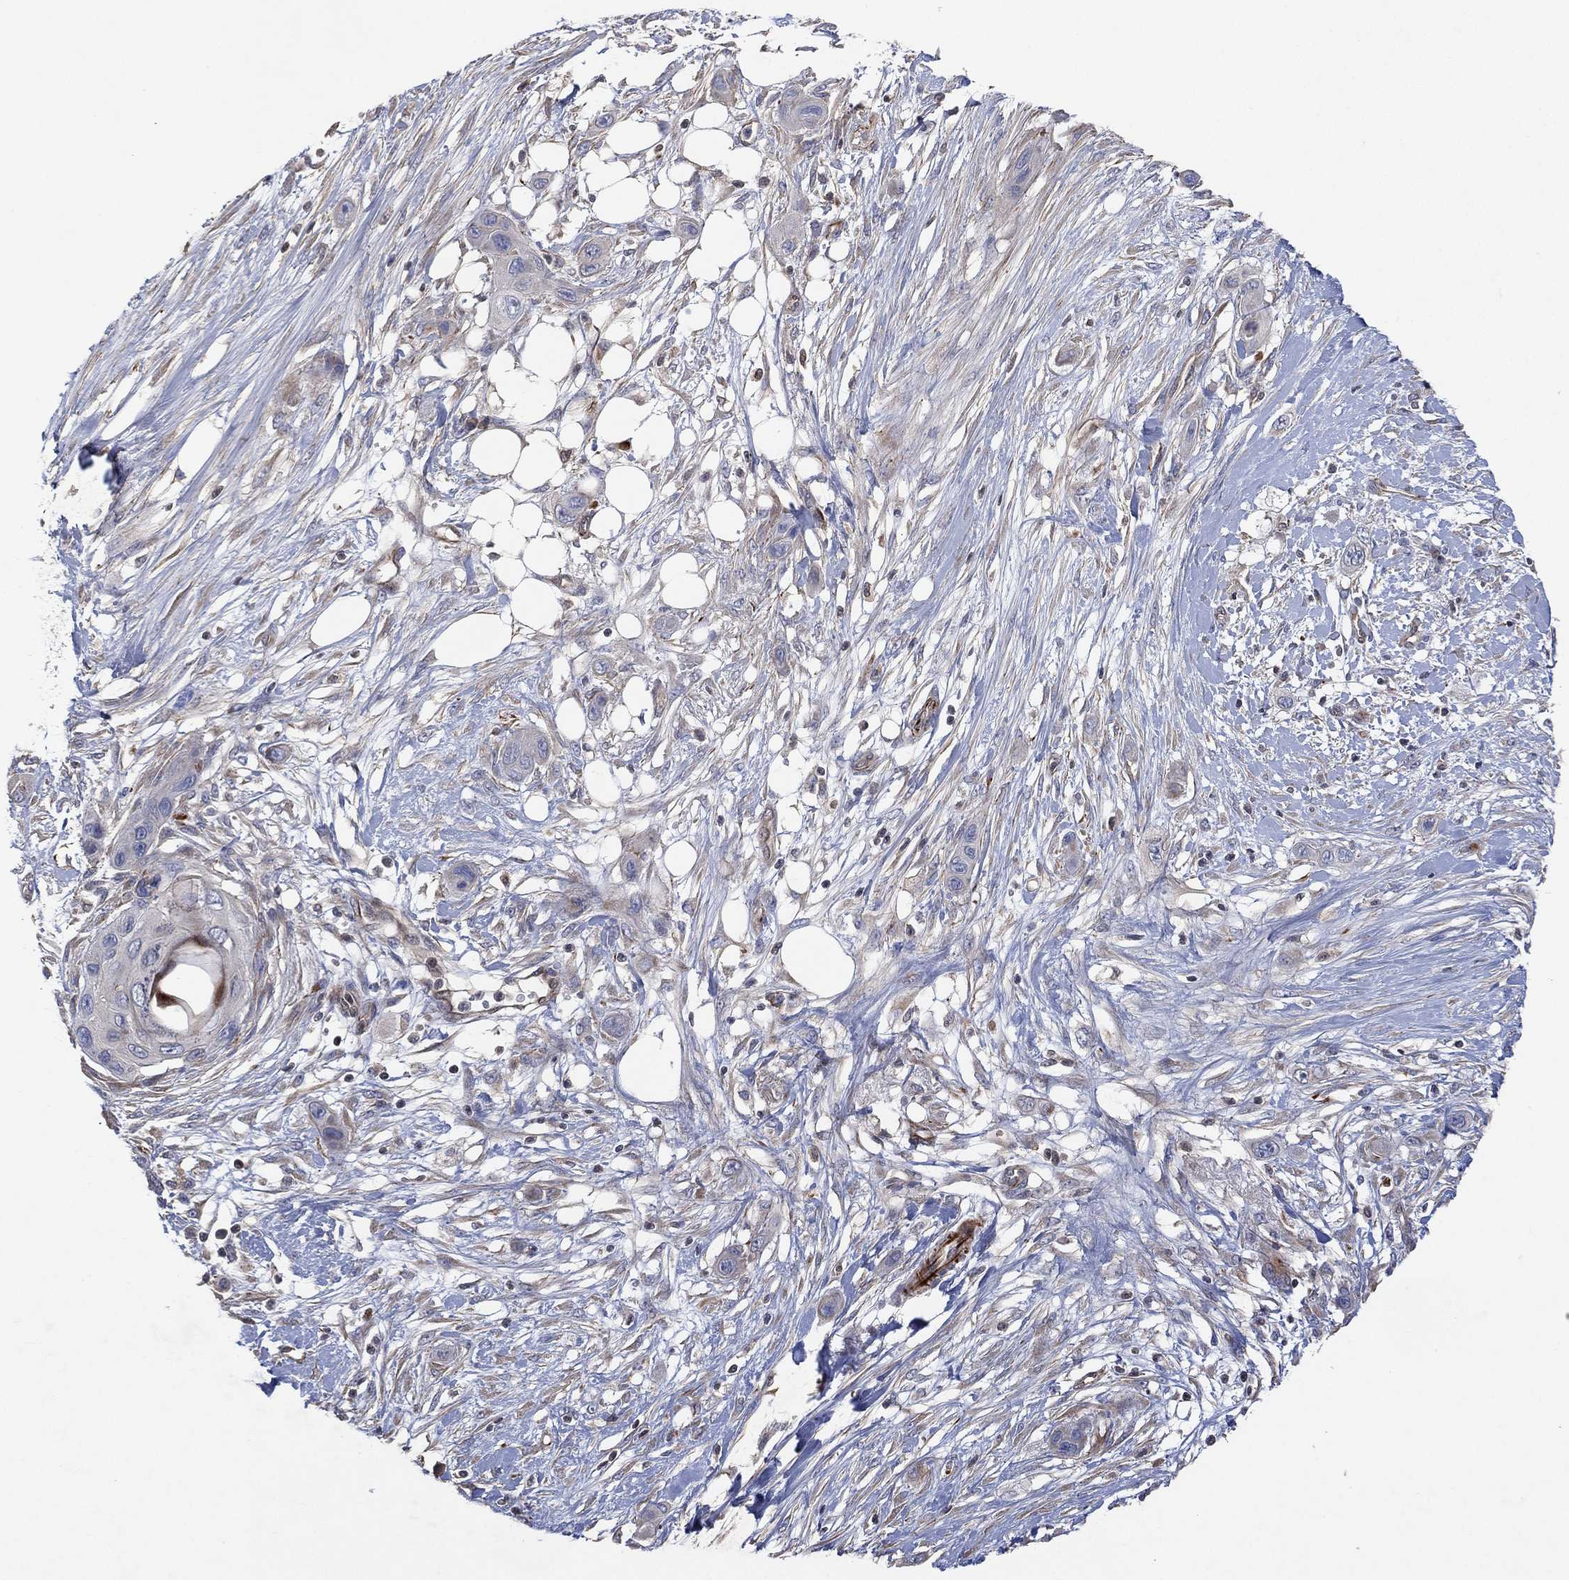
{"staining": {"intensity": "negative", "quantity": "none", "location": "none"}, "tissue": "skin cancer", "cell_type": "Tumor cells", "image_type": "cancer", "snomed": [{"axis": "morphology", "description": "Squamous cell carcinoma, NOS"}, {"axis": "topography", "description": "Skin"}], "caption": "There is no significant expression in tumor cells of skin cancer.", "gene": "FLI1", "patient": {"sex": "male", "age": 79}}